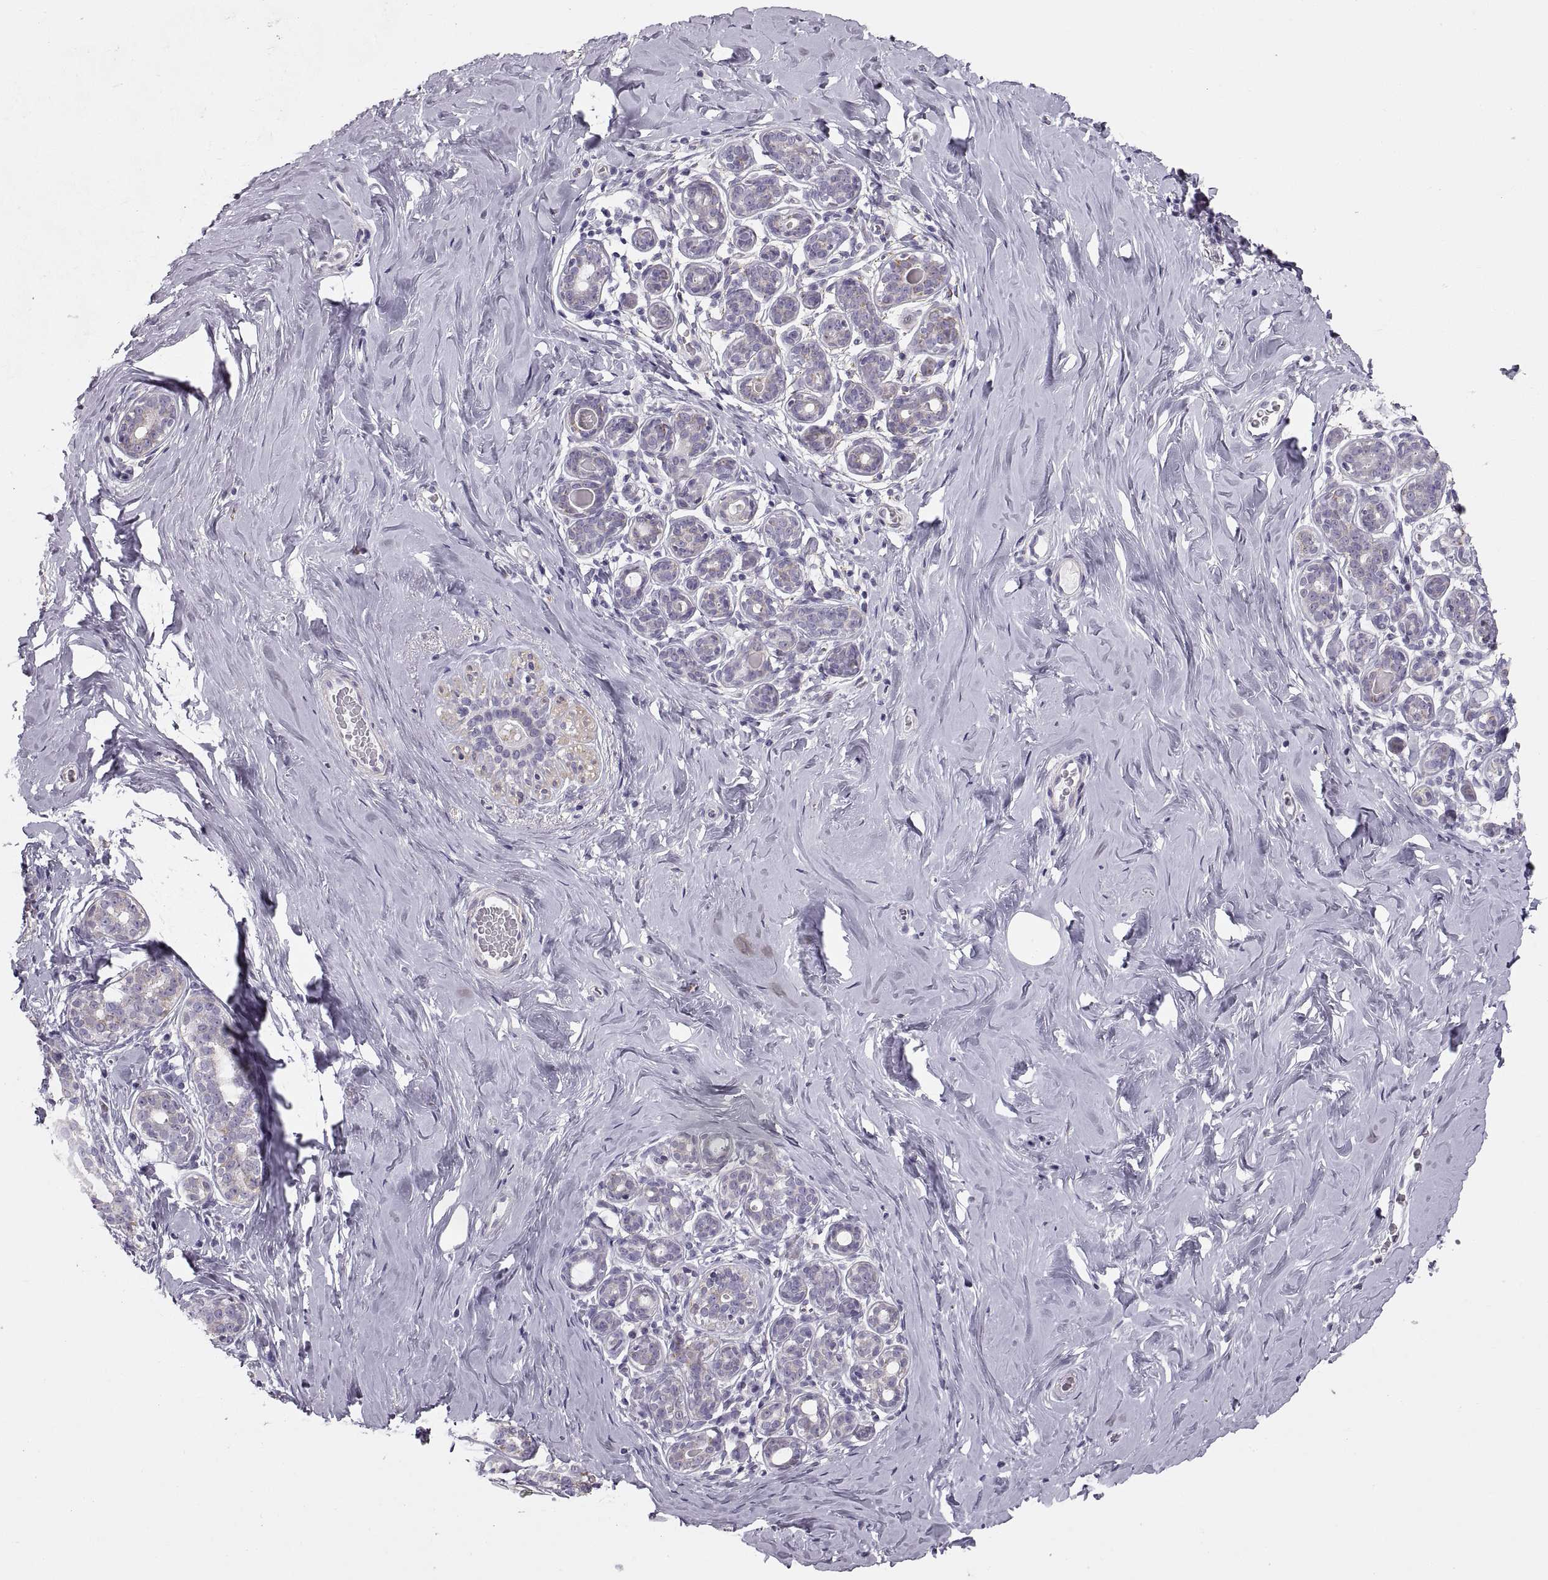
{"staining": {"intensity": "negative", "quantity": "none", "location": "none"}, "tissue": "breast", "cell_type": "Adipocytes", "image_type": "normal", "snomed": [{"axis": "morphology", "description": "Normal tissue, NOS"}, {"axis": "topography", "description": "Skin"}, {"axis": "topography", "description": "Breast"}], "caption": "Histopathology image shows no significant protein staining in adipocytes of unremarkable breast. The staining is performed using DAB brown chromogen with nuclei counter-stained in using hematoxylin.", "gene": "COL9A3", "patient": {"sex": "female", "age": 43}}